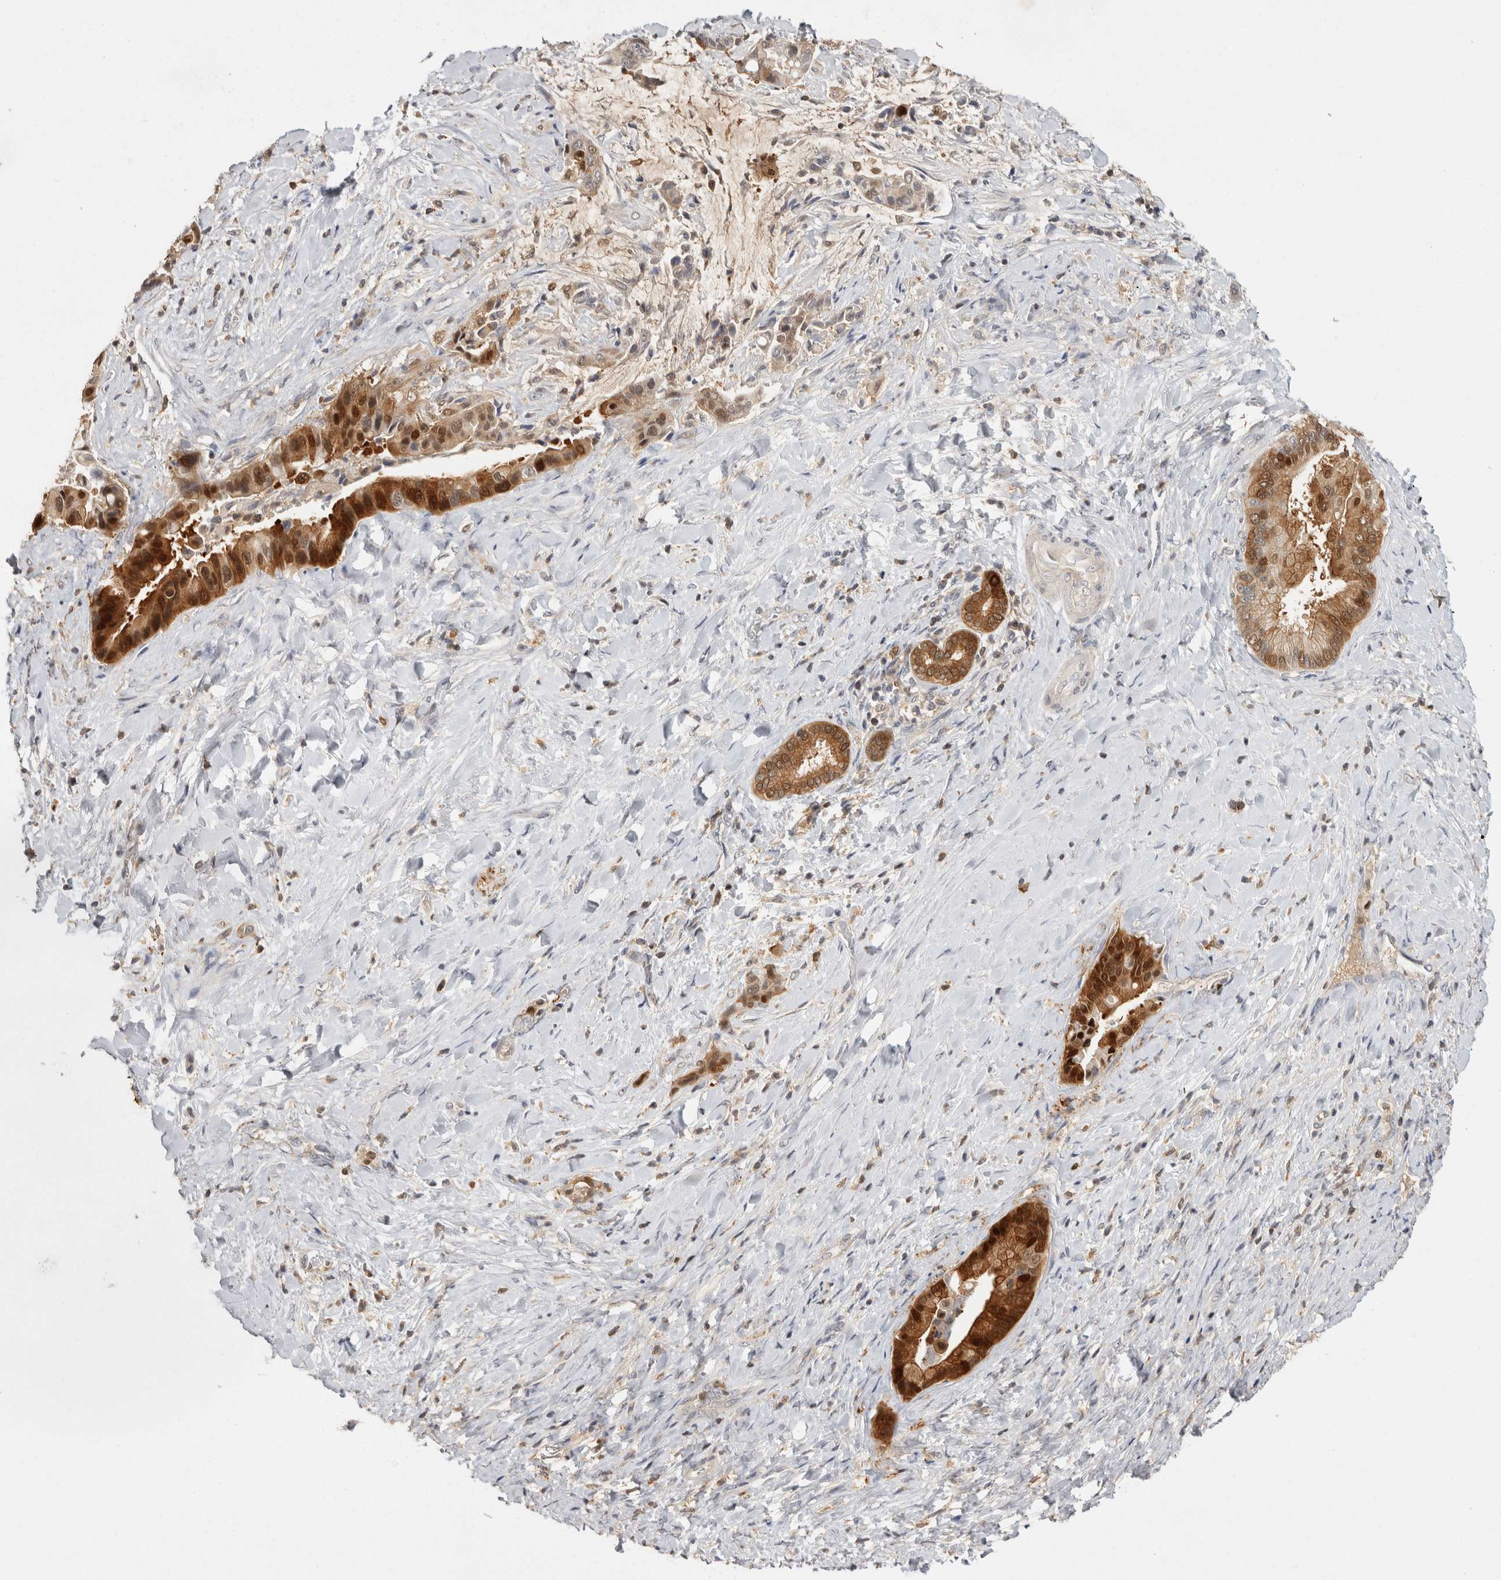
{"staining": {"intensity": "strong", "quantity": "25%-75%", "location": "cytoplasmic/membranous,nuclear"}, "tissue": "liver cancer", "cell_type": "Tumor cells", "image_type": "cancer", "snomed": [{"axis": "morphology", "description": "Cholangiocarcinoma"}, {"axis": "topography", "description": "Liver"}], "caption": "The immunohistochemical stain shows strong cytoplasmic/membranous and nuclear positivity in tumor cells of cholangiocarcinoma (liver) tissue. (IHC, brightfield microscopy, high magnification).", "gene": "ACAT2", "patient": {"sex": "female", "age": 54}}